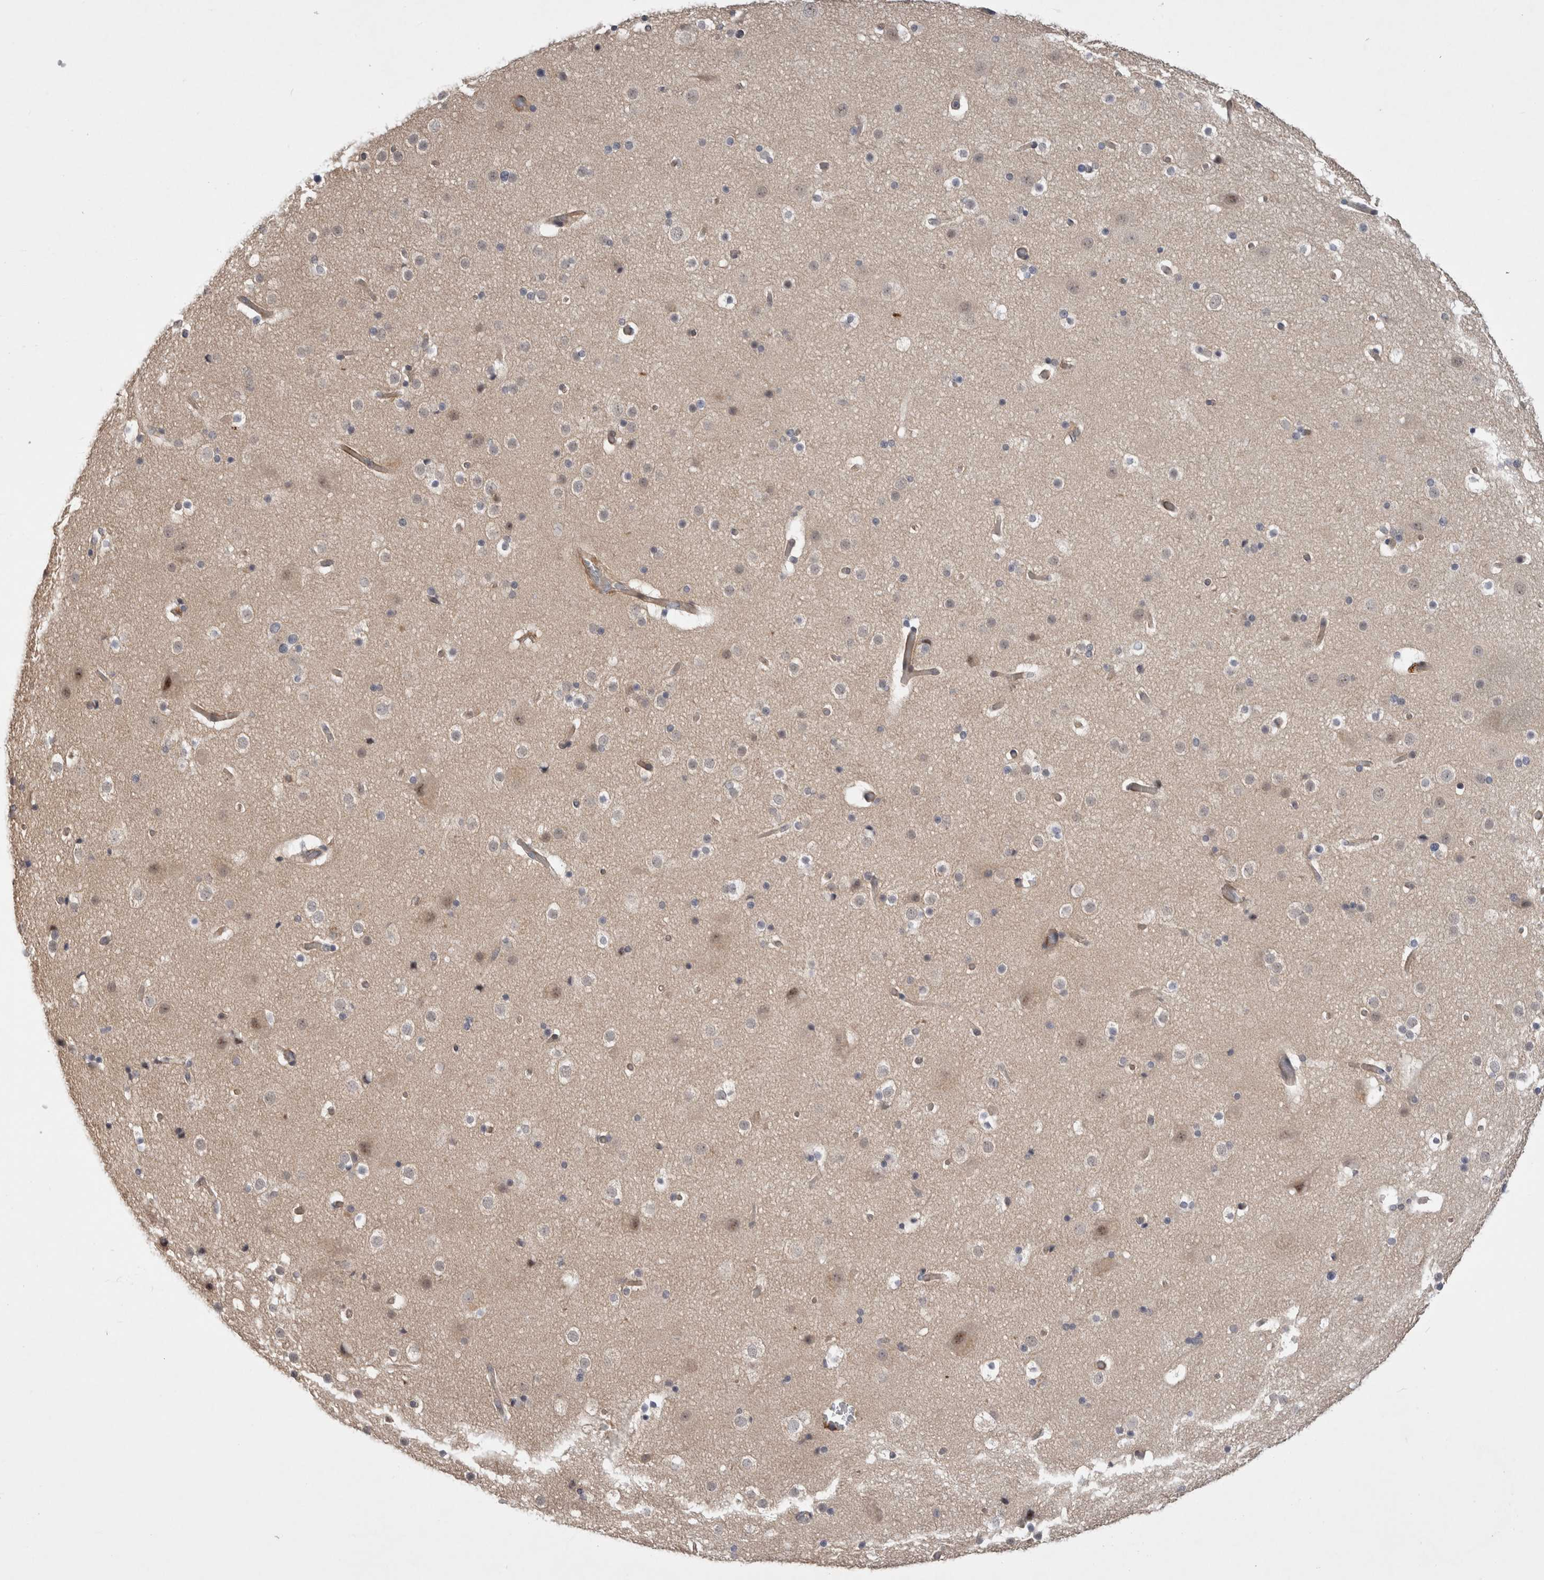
{"staining": {"intensity": "weak", "quantity": ">75%", "location": "cytoplasmic/membranous"}, "tissue": "cerebral cortex", "cell_type": "Endothelial cells", "image_type": "normal", "snomed": [{"axis": "morphology", "description": "Normal tissue, NOS"}, {"axis": "topography", "description": "Cerebral cortex"}], "caption": "The immunohistochemical stain labels weak cytoplasmic/membranous positivity in endothelial cells of benign cerebral cortex. The staining was performed using DAB (3,3'-diaminobenzidine) to visualize the protein expression in brown, while the nuclei were stained in blue with hematoxylin (Magnification: 20x).", "gene": "CERS3", "patient": {"sex": "male", "age": 57}}